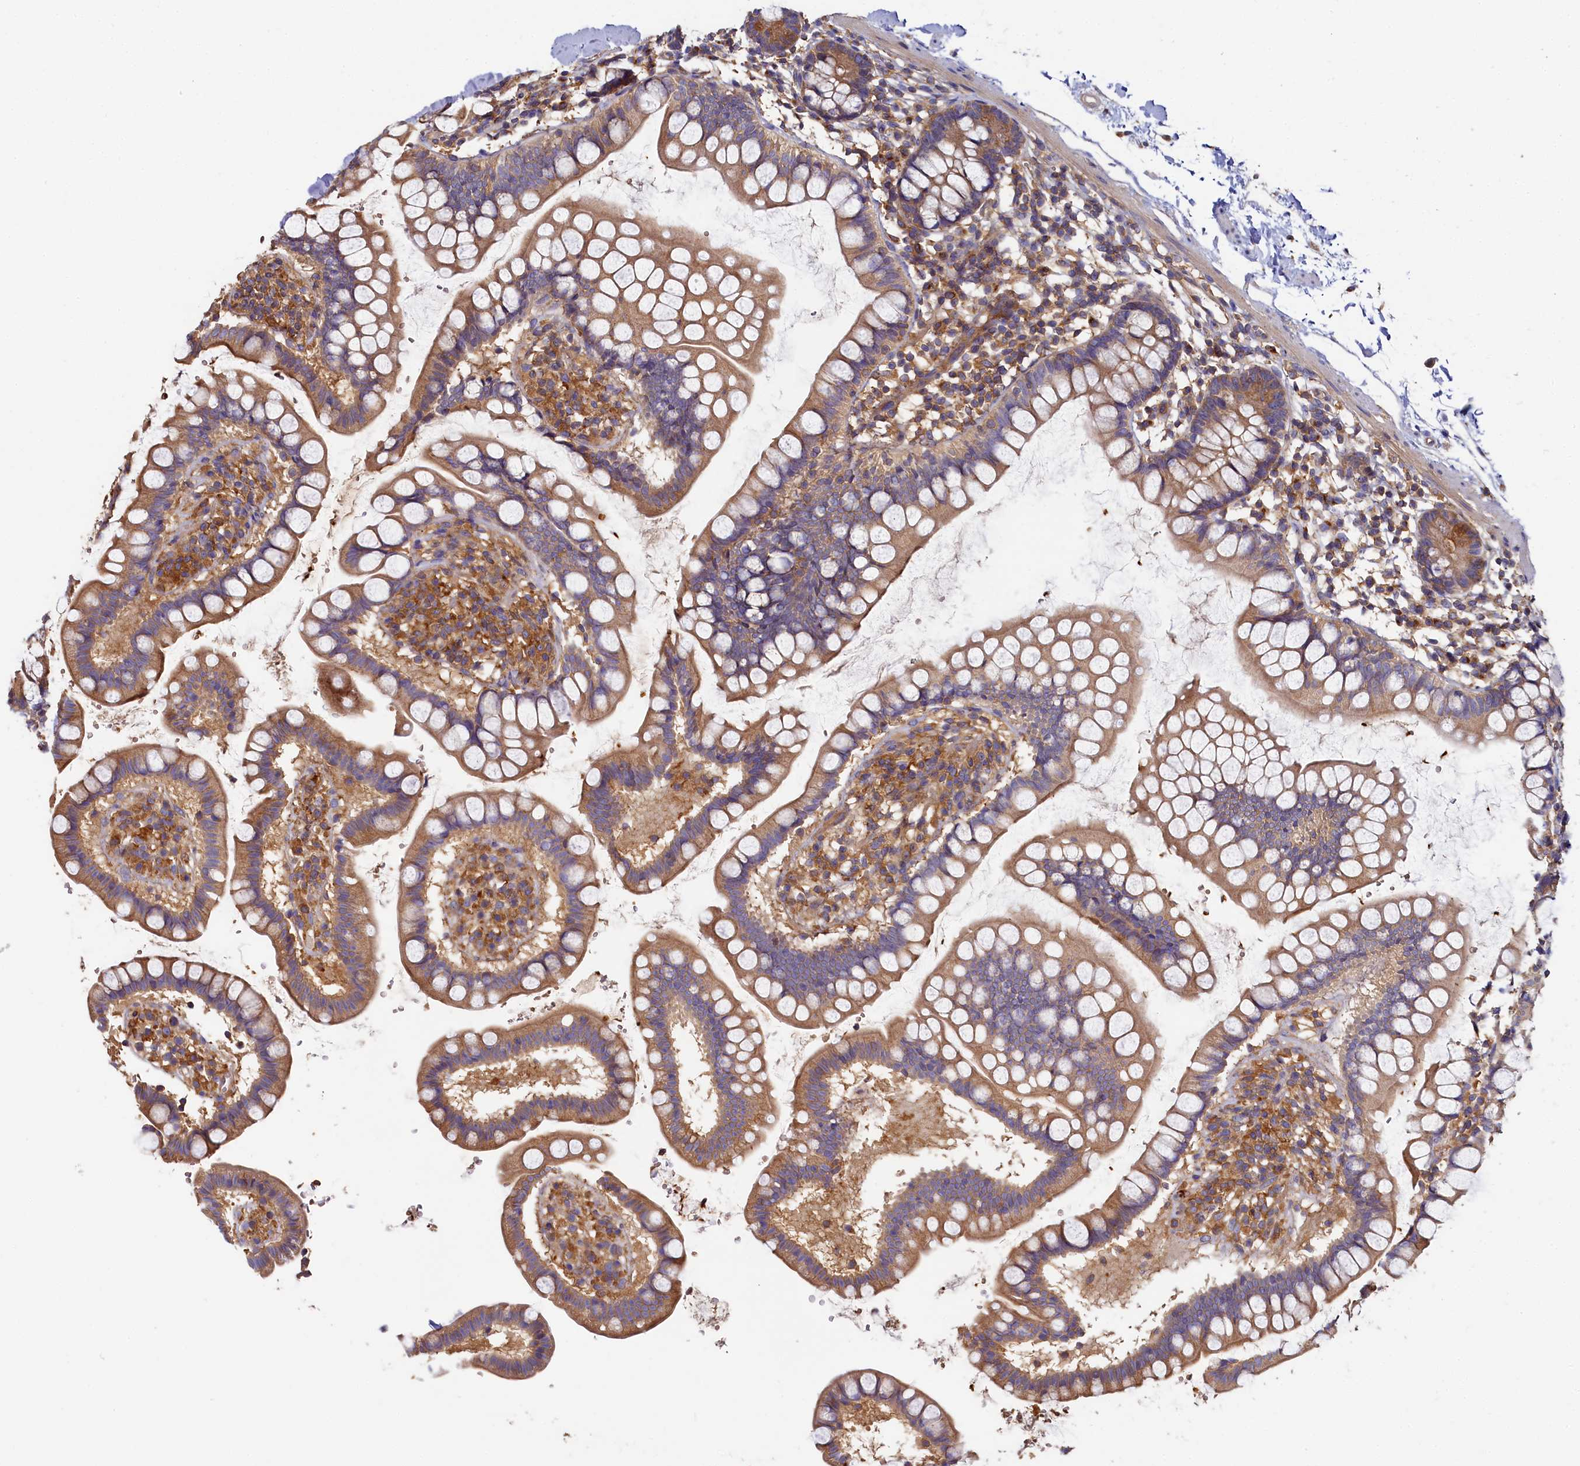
{"staining": {"intensity": "moderate", "quantity": ">75%", "location": "cytoplasmic/membranous"}, "tissue": "small intestine", "cell_type": "Glandular cells", "image_type": "normal", "snomed": [{"axis": "morphology", "description": "Normal tissue, NOS"}, {"axis": "topography", "description": "Small intestine"}], "caption": "Immunohistochemical staining of normal small intestine exhibits moderate cytoplasmic/membranous protein positivity in about >75% of glandular cells.", "gene": "PPIP5K1", "patient": {"sex": "female", "age": 84}}